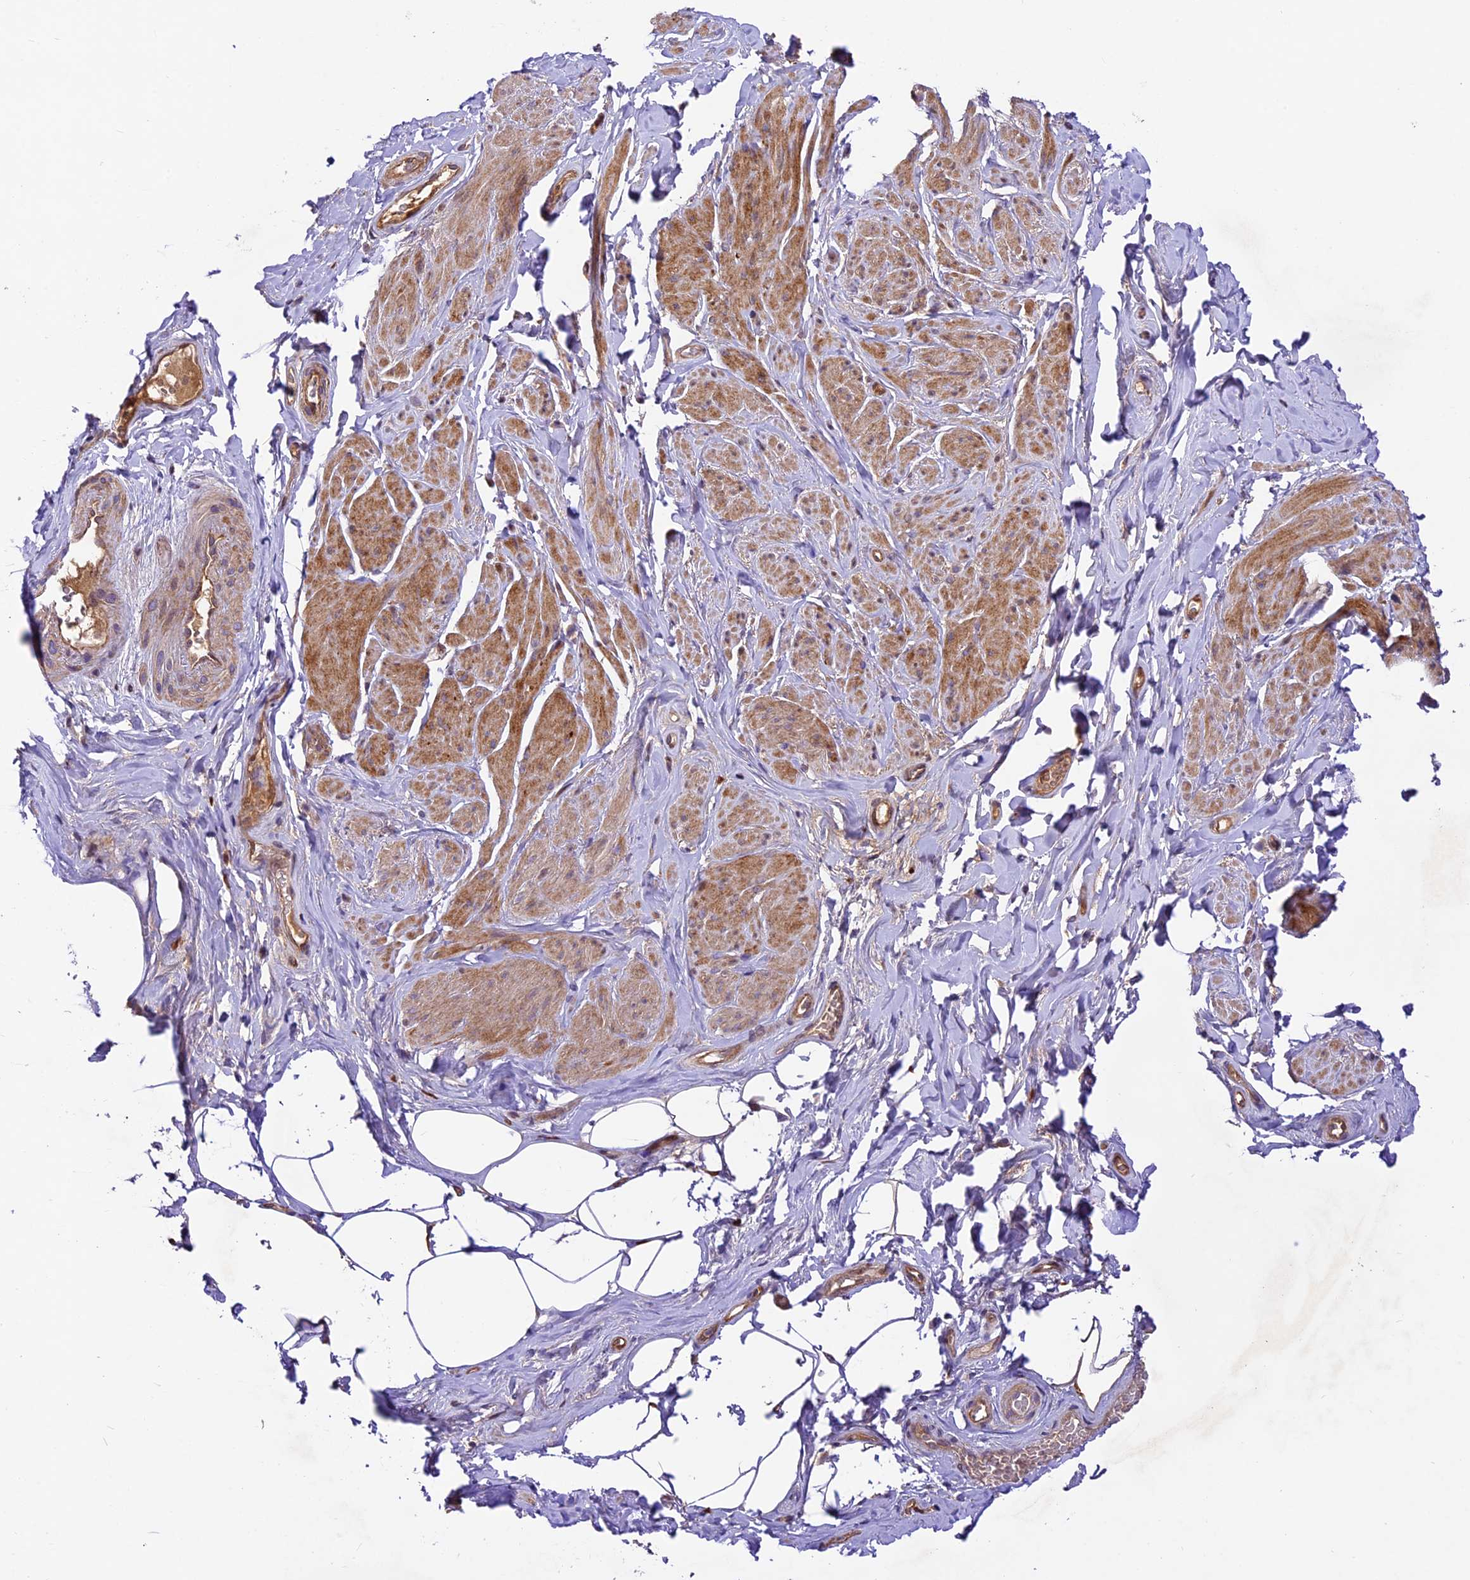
{"staining": {"intensity": "moderate", "quantity": "25%-75%", "location": "cytoplasmic/membranous"}, "tissue": "smooth muscle", "cell_type": "Smooth muscle cells", "image_type": "normal", "snomed": [{"axis": "morphology", "description": "Normal tissue, NOS"}, {"axis": "topography", "description": "Smooth muscle"}, {"axis": "topography", "description": "Peripheral nerve tissue"}], "caption": "Immunohistochemistry (IHC) staining of normal smooth muscle, which displays medium levels of moderate cytoplasmic/membranous positivity in approximately 25%-75% of smooth muscle cells indicating moderate cytoplasmic/membranous protein expression. The staining was performed using DAB (3,3'-diaminobenzidine) (brown) for protein detection and nuclei were counterstained in hematoxylin (blue).", "gene": "CCSER1", "patient": {"sex": "male", "age": 69}}